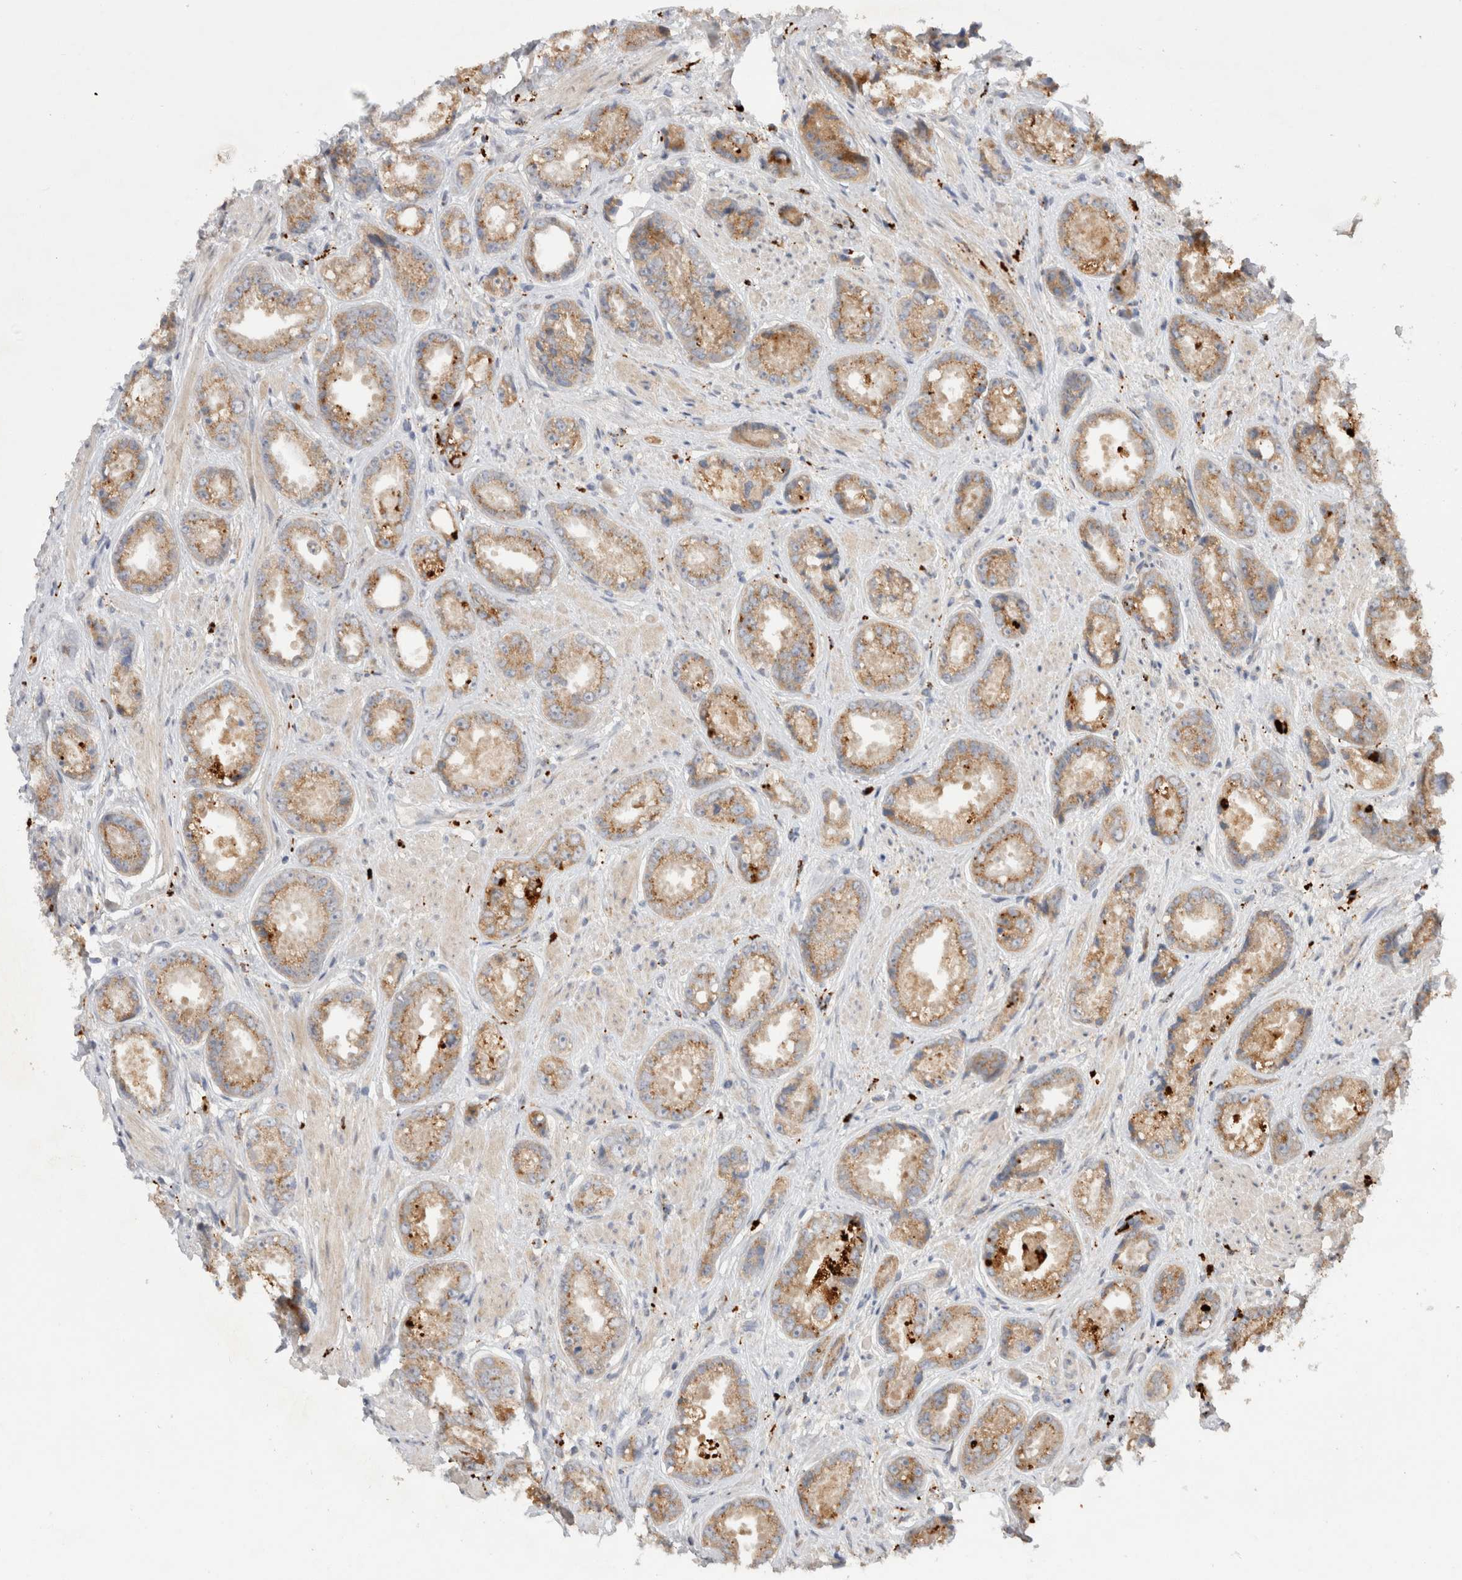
{"staining": {"intensity": "moderate", "quantity": ">75%", "location": "cytoplasmic/membranous"}, "tissue": "prostate cancer", "cell_type": "Tumor cells", "image_type": "cancer", "snomed": [{"axis": "morphology", "description": "Adenocarcinoma, High grade"}, {"axis": "topography", "description": "Prostate"}], "caption": "High-power microscopy captured an immunohistochemistry (IHC) photomicrograph of adenocarcinoma (high-grade) (prostate), revealing moderate cytoplasmic/membranous staining in about >75% of tumor cells.", "gene": "NPC1", "patient": {"sex": "male", "age": 61}}